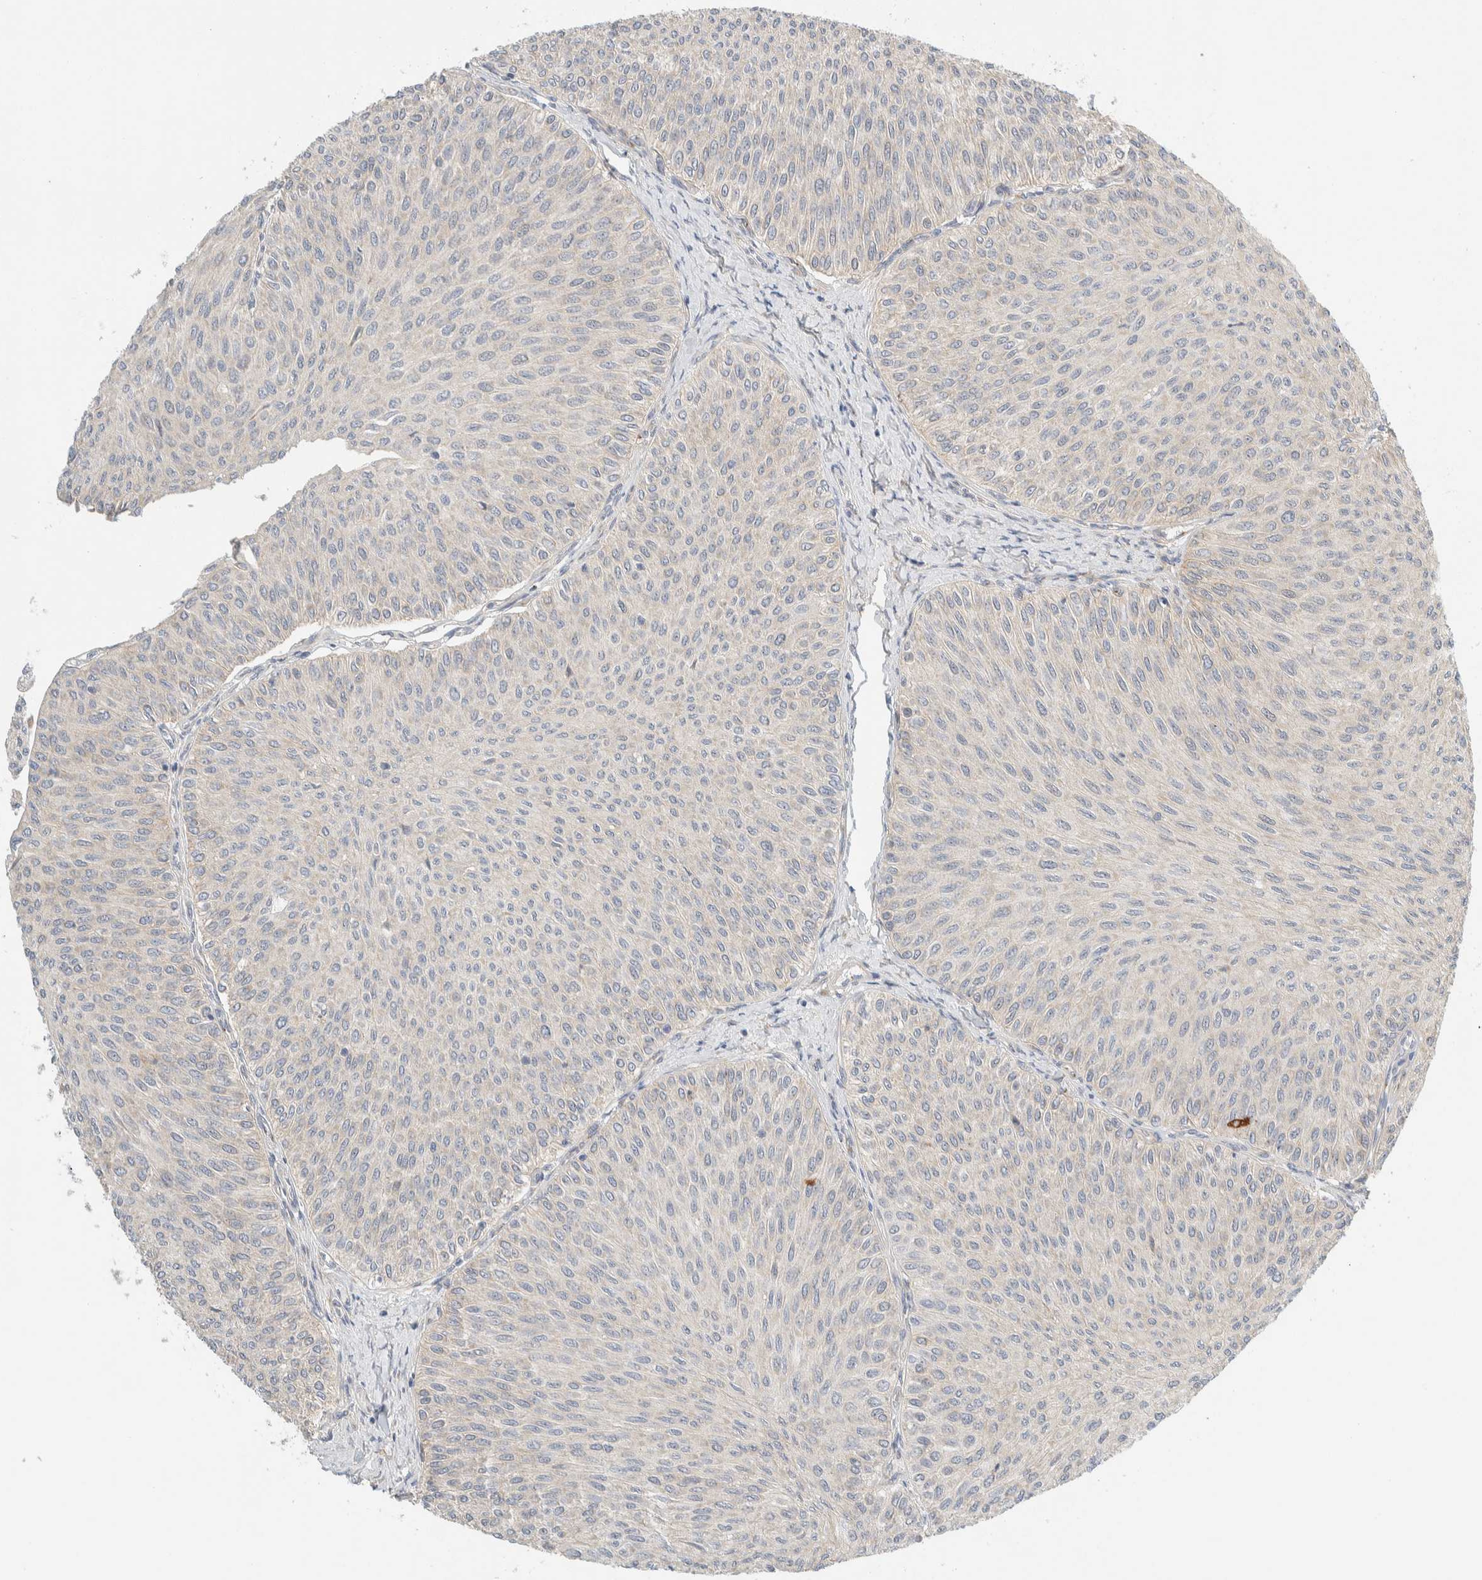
{"staining": {"intensity": "weak", "quantity": "25%-75%", "location": "cytoplasmic/membranous"}, "tissue": "urothelial cancer", "cell_type": "Tumor cells", "image_type": "cancer", "snomed": [{"axis": "morphology", "description": "Urothelial carcinoma, Low grade"}, {"axis": "topography", "description": "Urinary bladder"}], "caption": "The photomicrograph demonstrates staining of urothelial cancer, revealing weak cytoplasmic/membranous protein staining (brown color) within tumor cells.", "gene": "TMEM184B", "patient": {"sex": "male", "age": 78}}